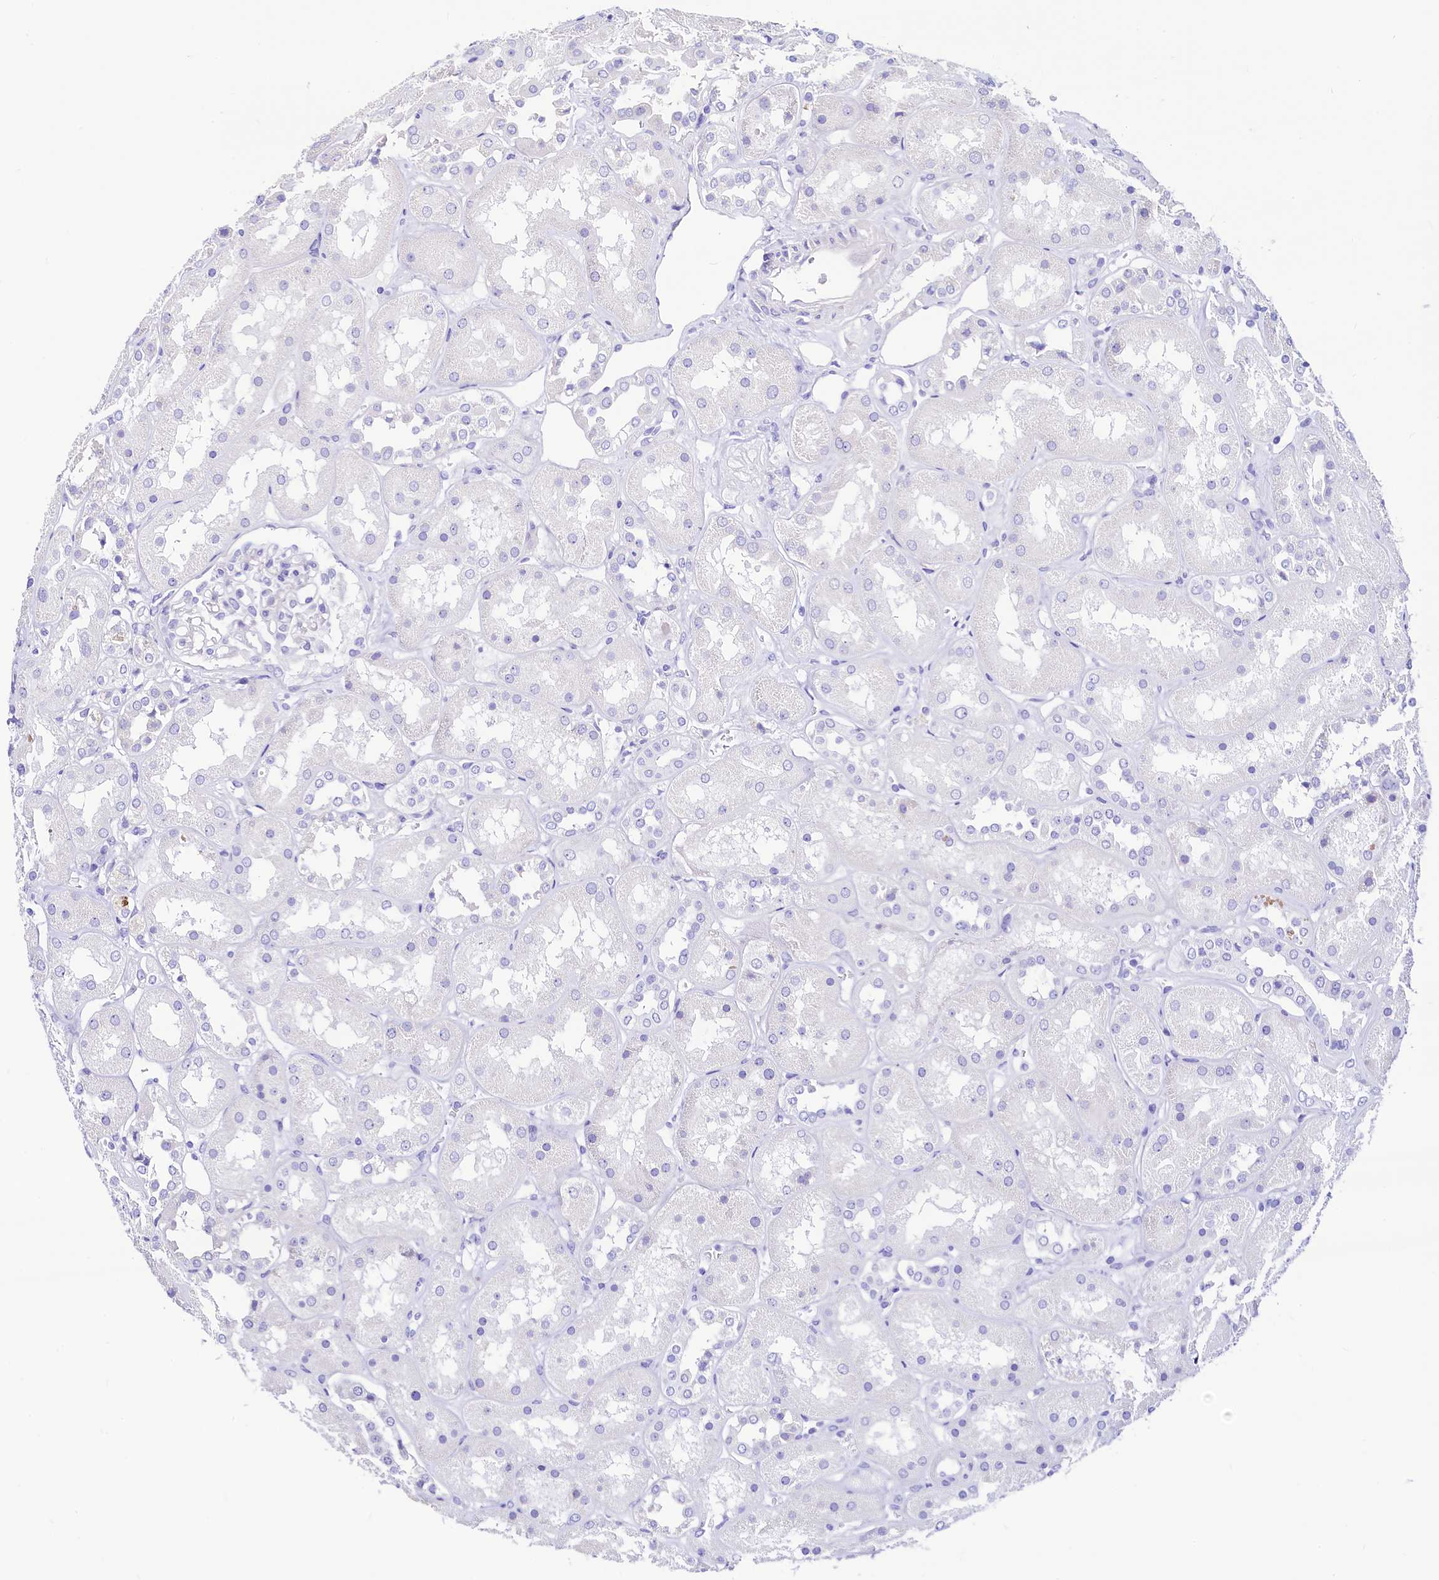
{"staining": {"intensity": "negative", "quantity": "none", "location": "none"}, "tissue": "kidney", "cell_type": "Cells in glomeruli", "image_type": "normal", "snomed": [{"axis": "morphology", "description": "Normal tissue, NOS"}, {"axis": "topography", "description": "Kidney"}], "caption": "High magnification brightfield microscopy of normal kidney stained with DAB (3,3'-diaminobenzidine) (brown) and counterstained with hematoxylin (blue): cells in glomeruli show no significant expression. Nuclei are stained in blue.", "gene": "RBP3", "patient": {"sex": "male", "age": 70}}